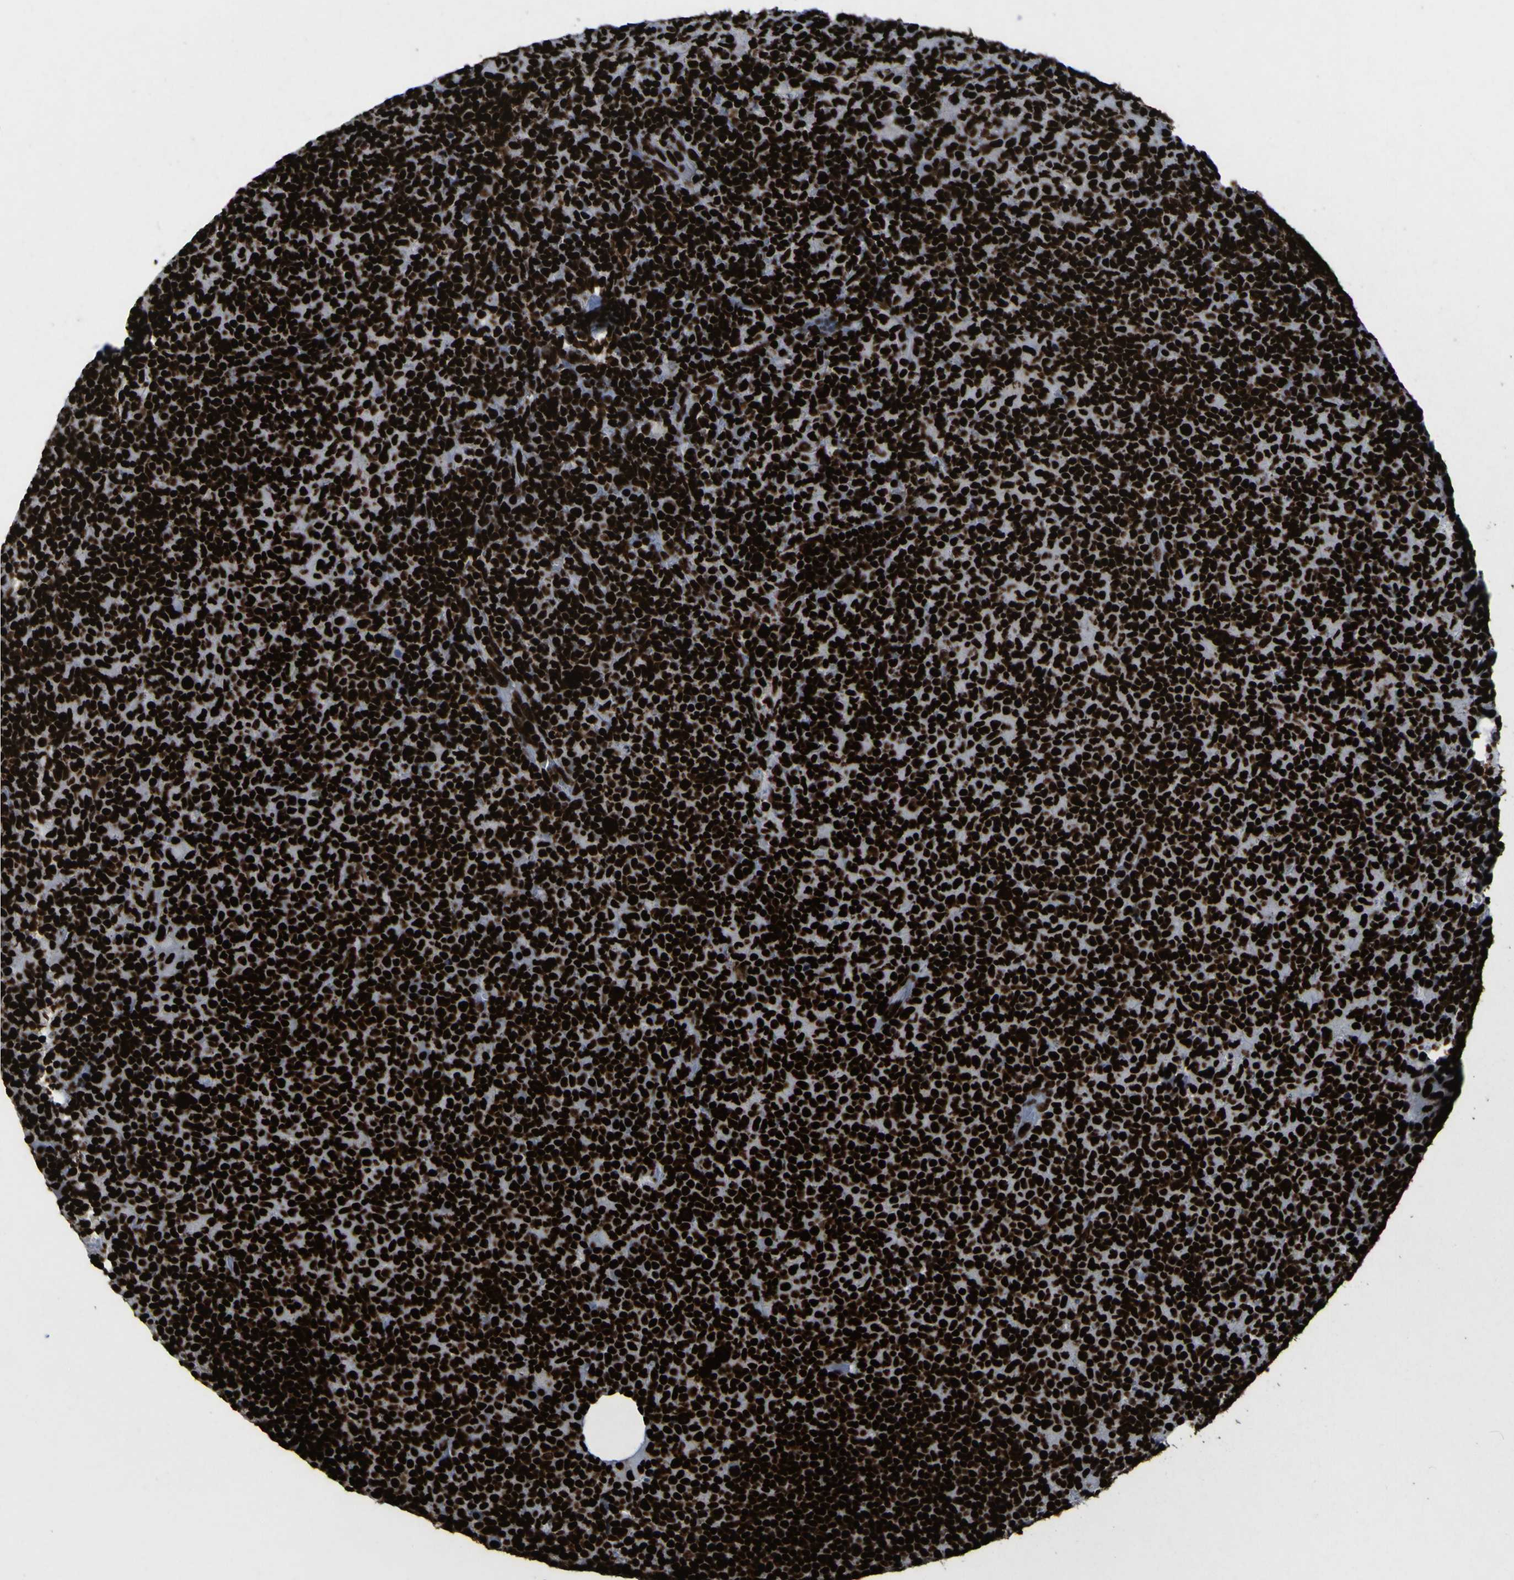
{"staining": {"intensity": "strong", "quantity": ">75%", "location": "nuclear"}, "tissue": "lymph node", "cell_type": "Germinal center cells", "image_type": "normal", "snomed": [{"axis": "morphology", "description": "Normal tissue, NOS"}, {"axis": "morphology", "description": "Inflammation, NOS"}, {"axis": "topography", "description": "Lymph node"}], "caption": "Human lymph node stained for a protein (brown) demonstrates strong nuclear positive expression in about >75% of germinal center cells.", "gene": "NPM1", "patient": {"sex": "male", "age": 55}}